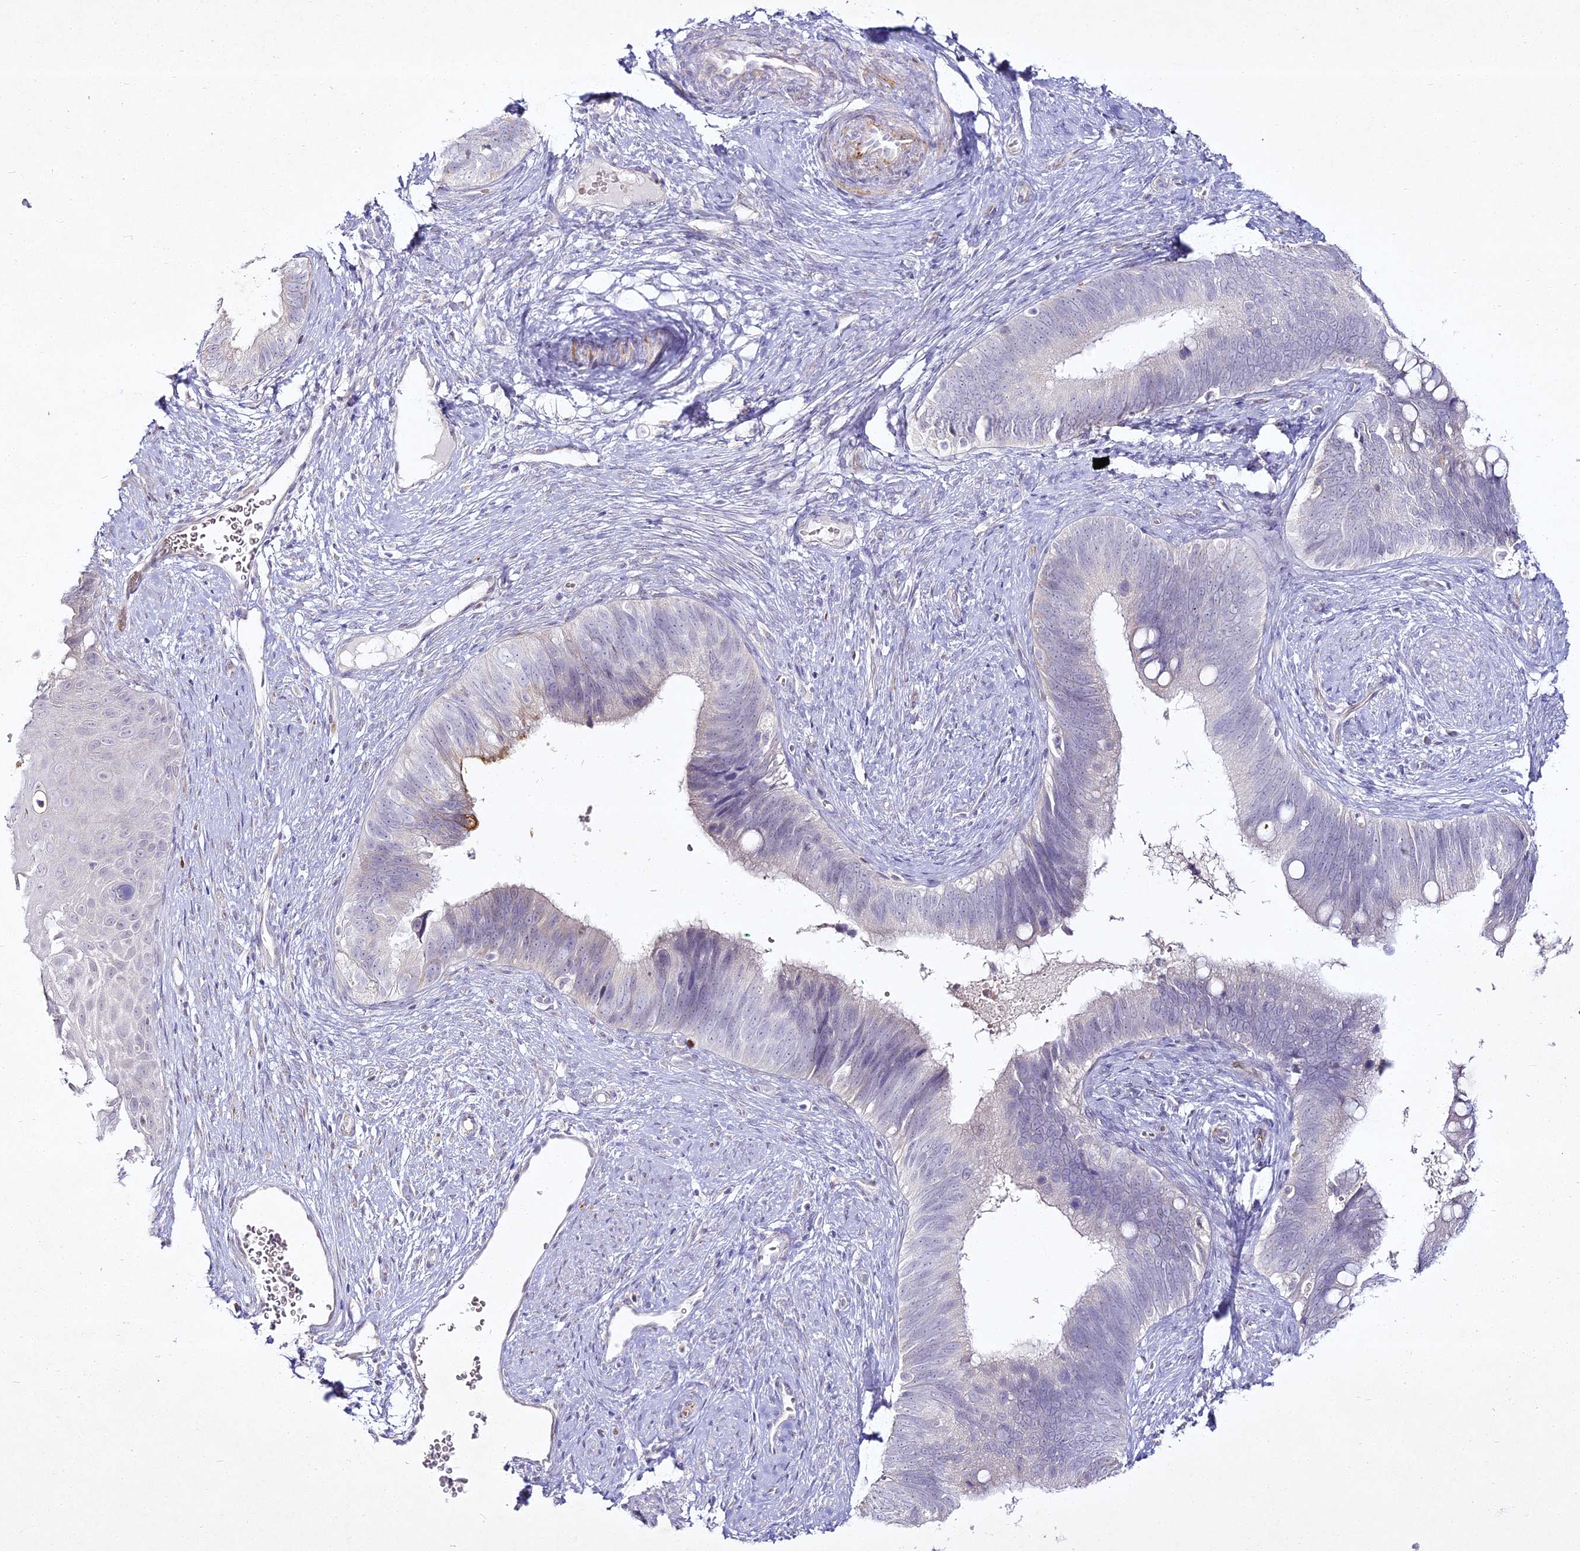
{"staining": {"intensity": "negative", "quantity": "none", "location": "none"}, "tissue": "cervical cancer", "cell_type": "Tumor cells", "image_type": "cancer", "snomed": [{"axis": "morphology", "description": "Adenocarcinoma, NOS"}, {"axis": "topography", "description": "Cervix"}], "caption": "Micrograph shows no significant protein positivity in tumor cells of cervical adenocarcinoma.", "gene": "ALPG", "patient": {"sex": "female", "age": 42}}